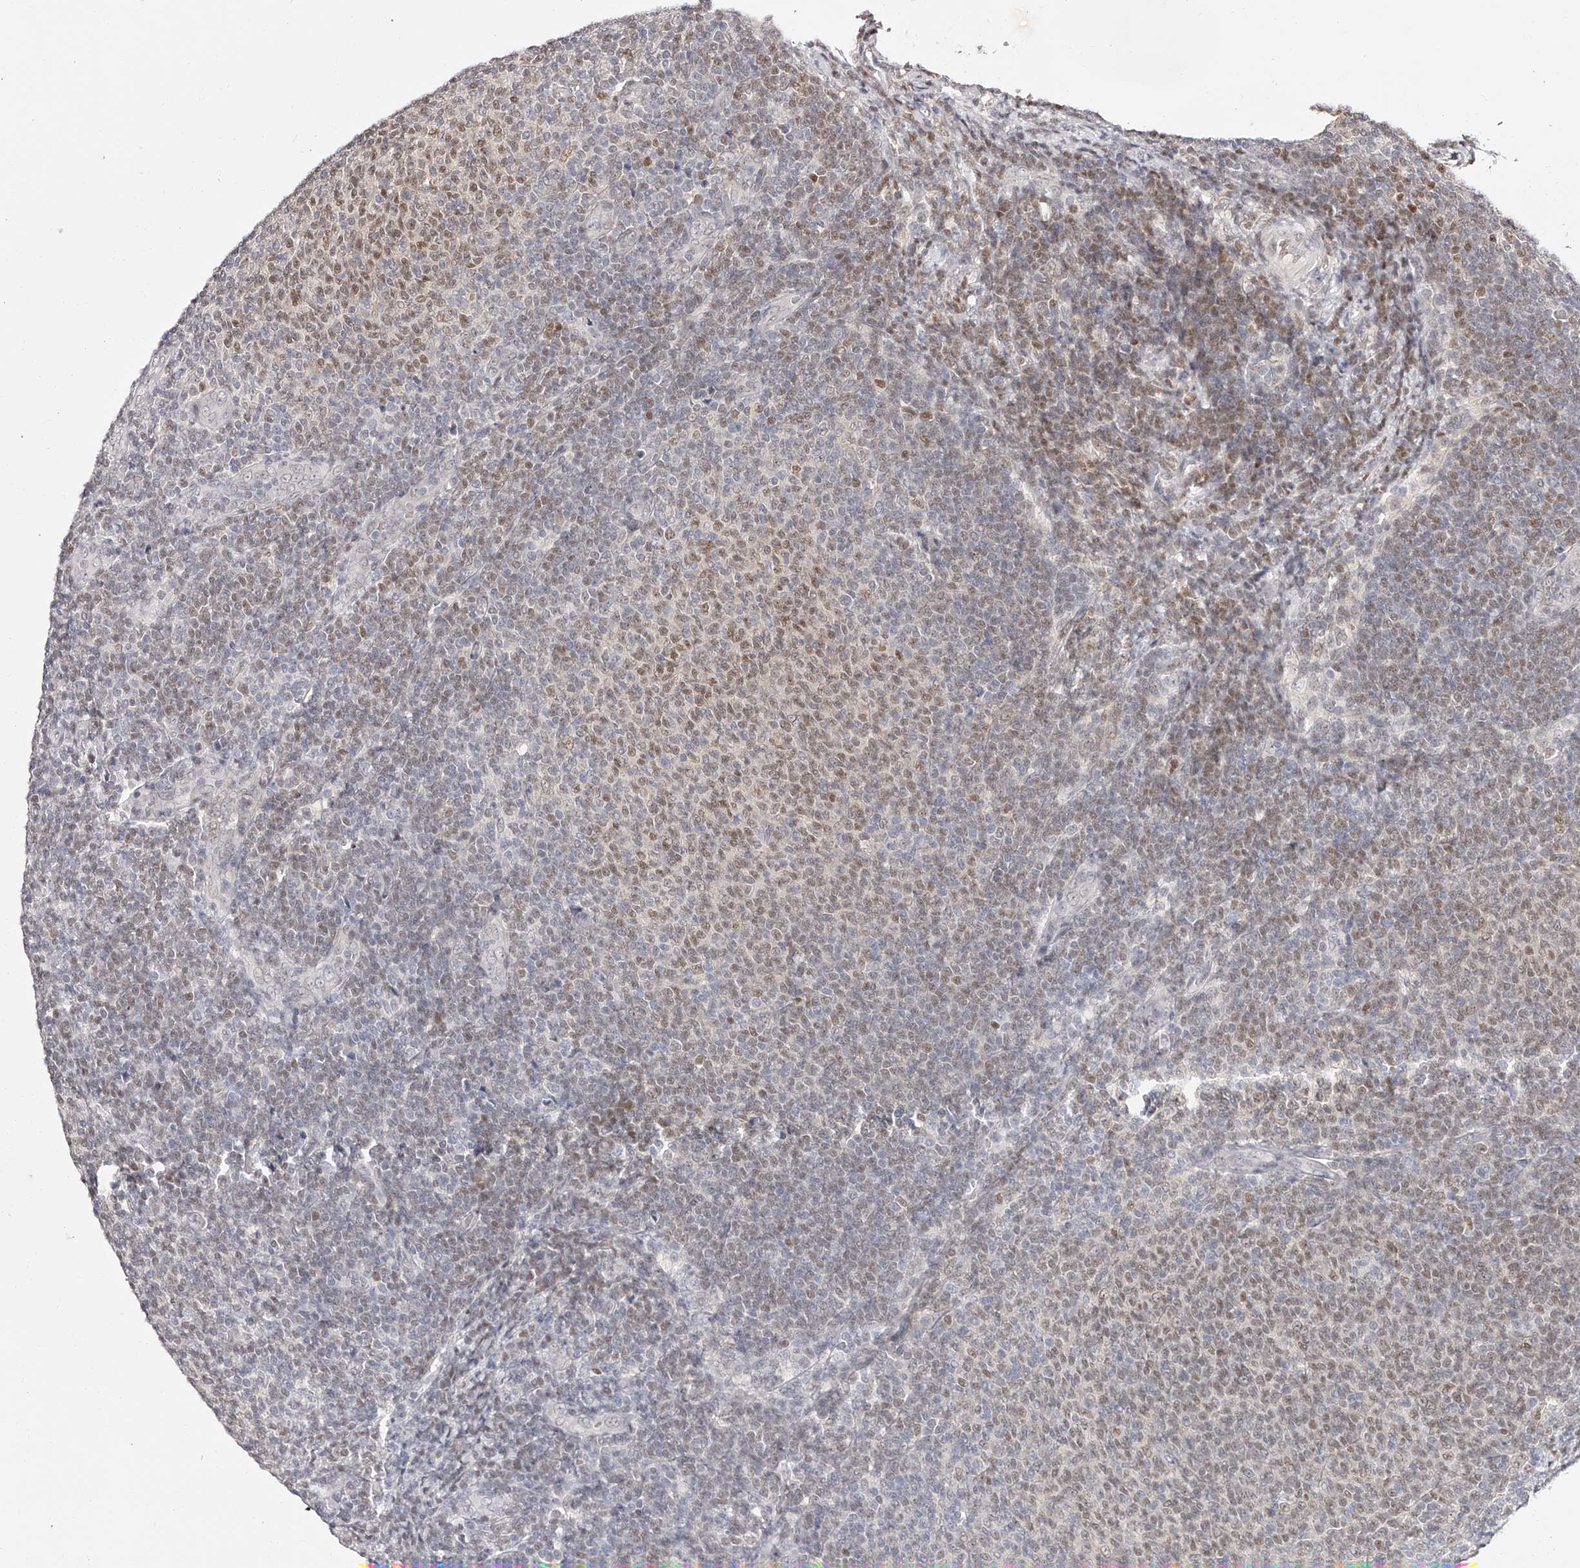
{"staining": {"intensity": "moderate", "quantity": "25%-75%", "location": "nuclear"}, "tissue": "lymphoma", "cell_type": "Tumor cells", "image_type": "cancer", "snomed": [{"axis": "morphology", "description": "Malignant lymphoma, non-Hodgkin's type, Low grade"}, {"axis": "topography", "description": "Lymph node"}], "caption": "This micrograph demonstrates low-grade malignant lymphoma, non-Hodgkin's type stained with immunohistochemistry to label a protein in brown. The nuclear of tumor cells show moderate positivity for the protein. Nuclei are counter-stained blue.", "gene": "USF3", "patient": {"sex": "male", "age": 66}}